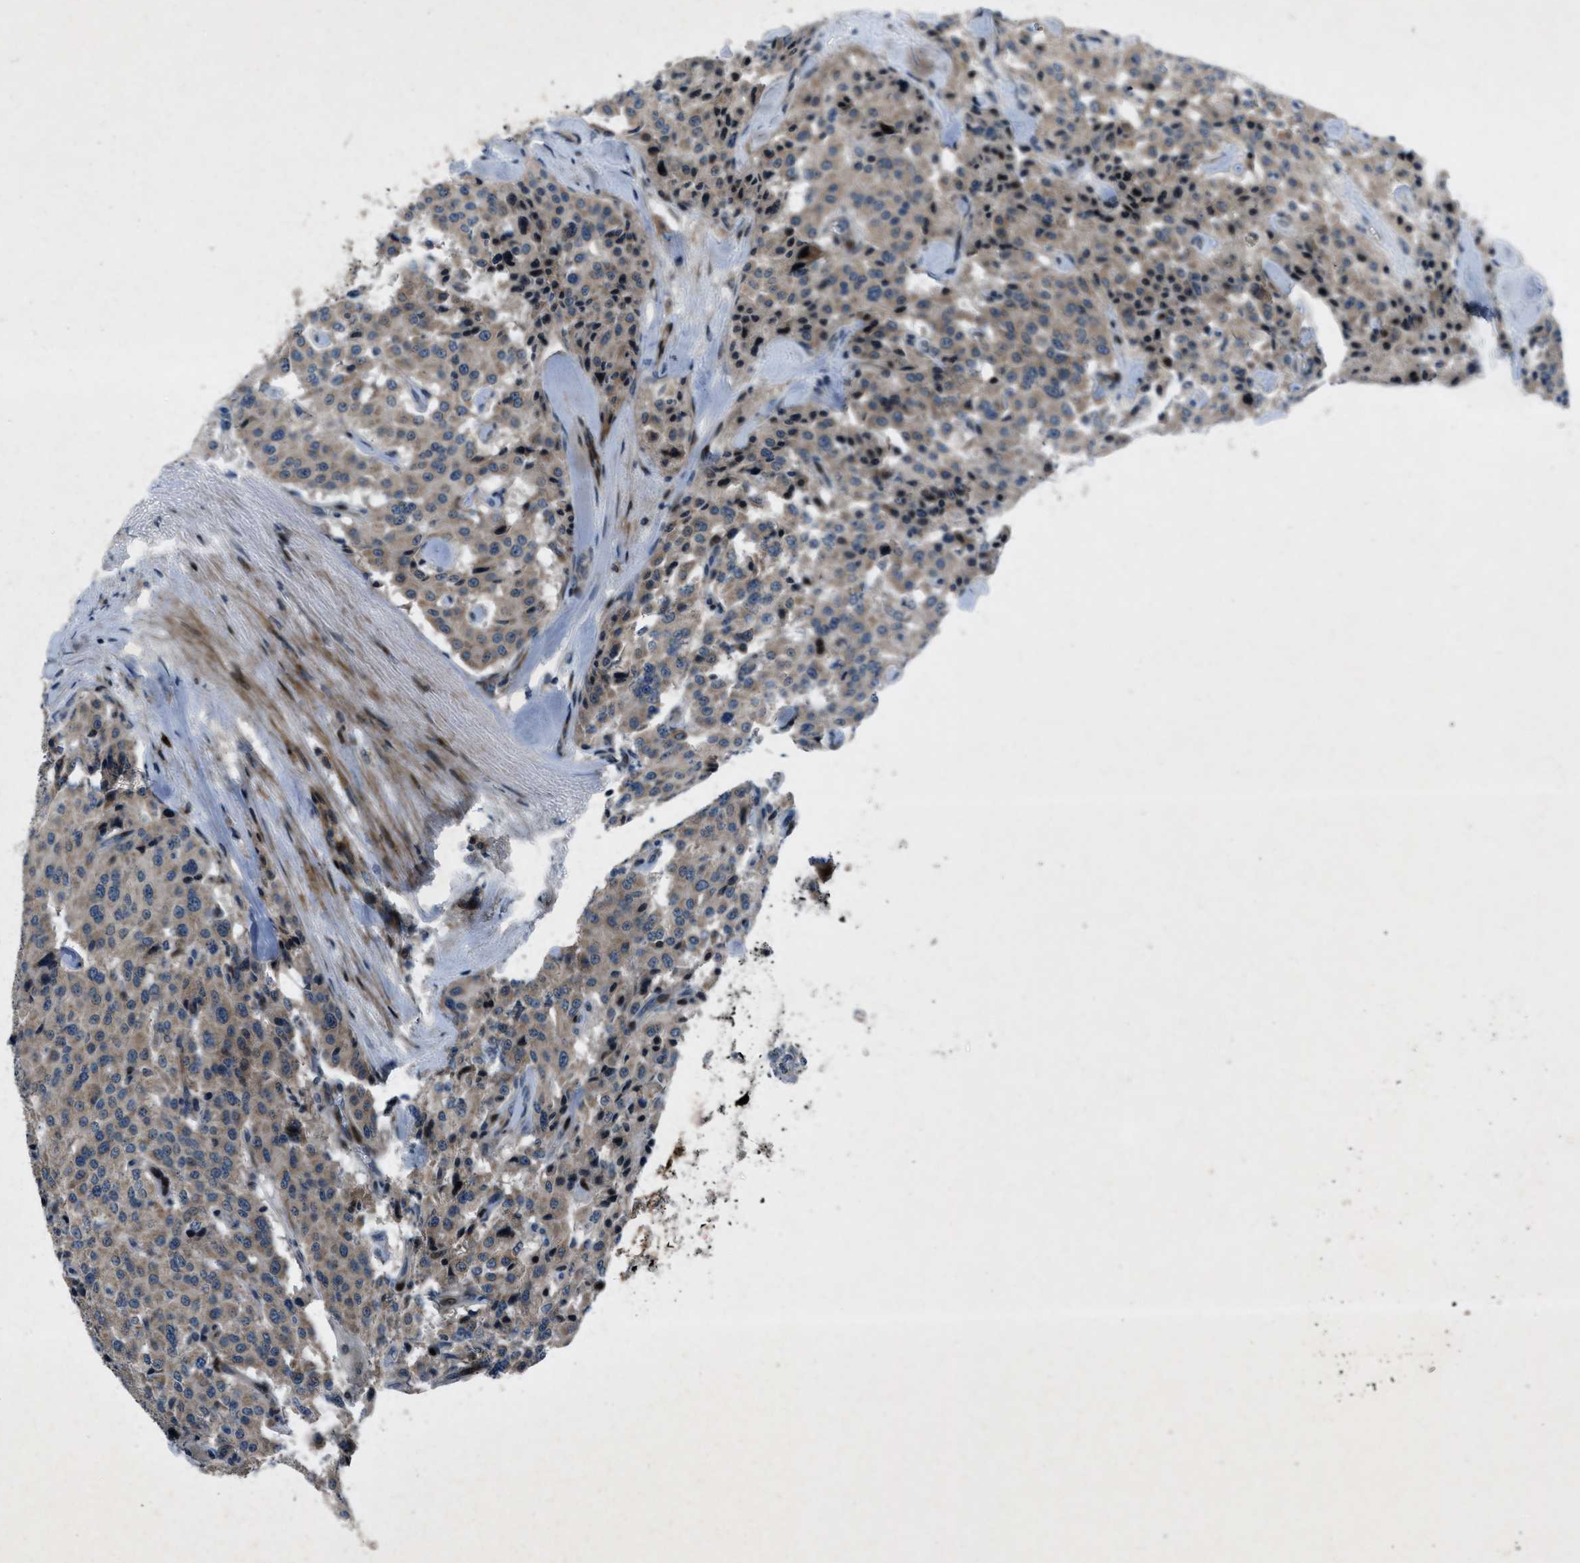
{"staining": {"intensity": "moderate", "quantity": "25%-75%", "location": "cytoplasmic/membranous"}, "tissue": "carcinoid", "cell_type": "Tumor cells", "image_type": "cancer", "snomed": [{"axis": "morphology", "description": "Carcinoid, malignant, NOS"}, {"axis": "topography", "description": "Lung"}], "caption": "Protein staining of malignant carcinoid tissue shows moderate cytoplasmic/membranous positivity in approximately 25%-75% of tumor cells. (brown staining indicates protein expression, while blue staining denotes nuclei).", "gene": "CLEC2D", "patient": {"sex": "male", "age": 30}}